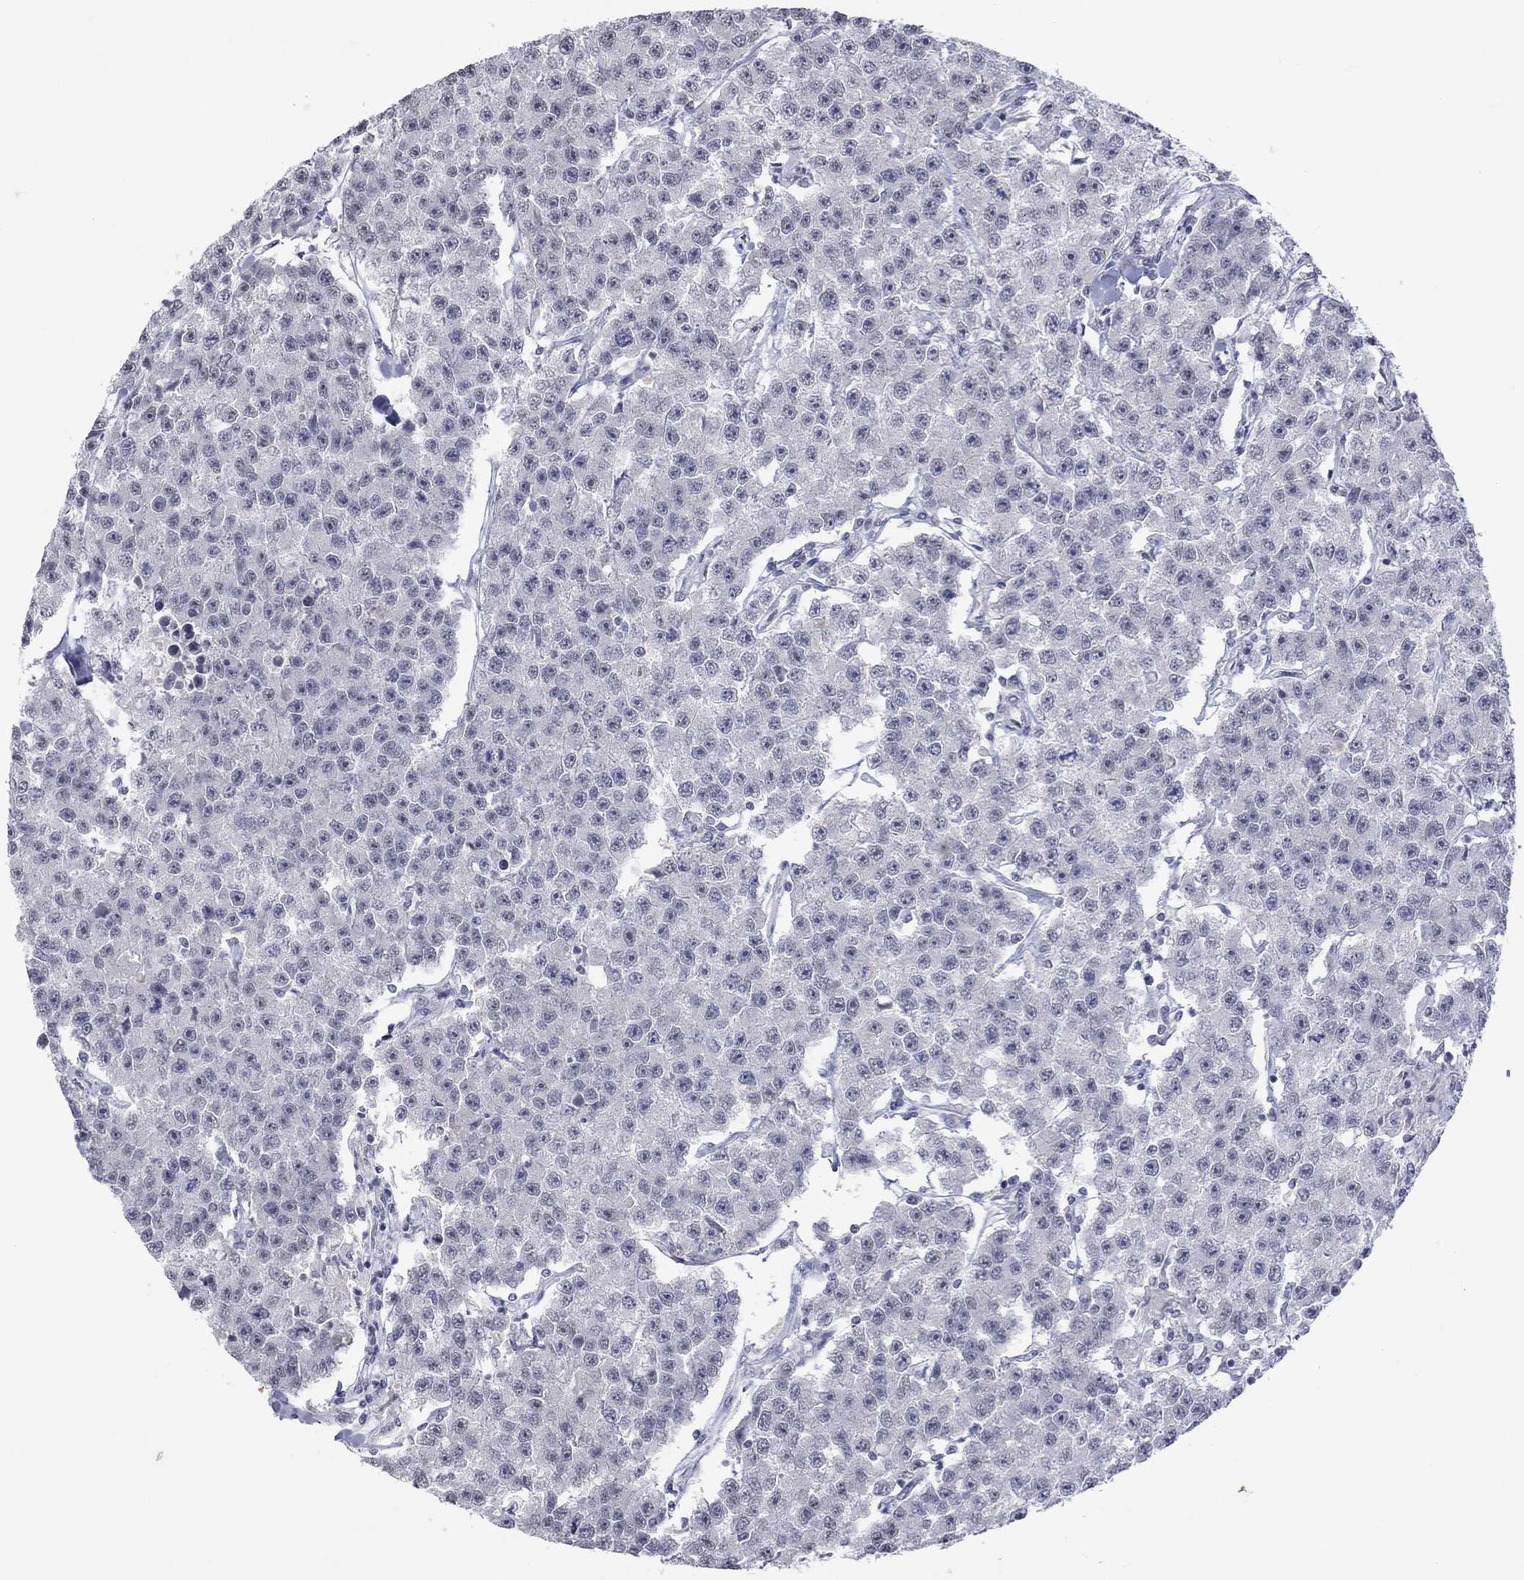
{"staining": {"intensity": "negative", "quantity": "none", "location": "none"}, "tissue": "testis cancer", "cell_type": "Tumor cells", "image_type": "cancer", "snomed": [{"axis": "morphology", "description": "Seminoma, NOS"}, {"axis": "topography", "description": "Testis"}], "caption": "Photomicrograph shows no significant protein expression in tumor cells of testis seminoma. Brightfield microscopy of immunohistochemistry (IHC) stained with DAB (brown) and hematoxylin (blue), captured at high magnification.", "gene": "TMEM143", "patient": {"sex": "male", "age": 59}}